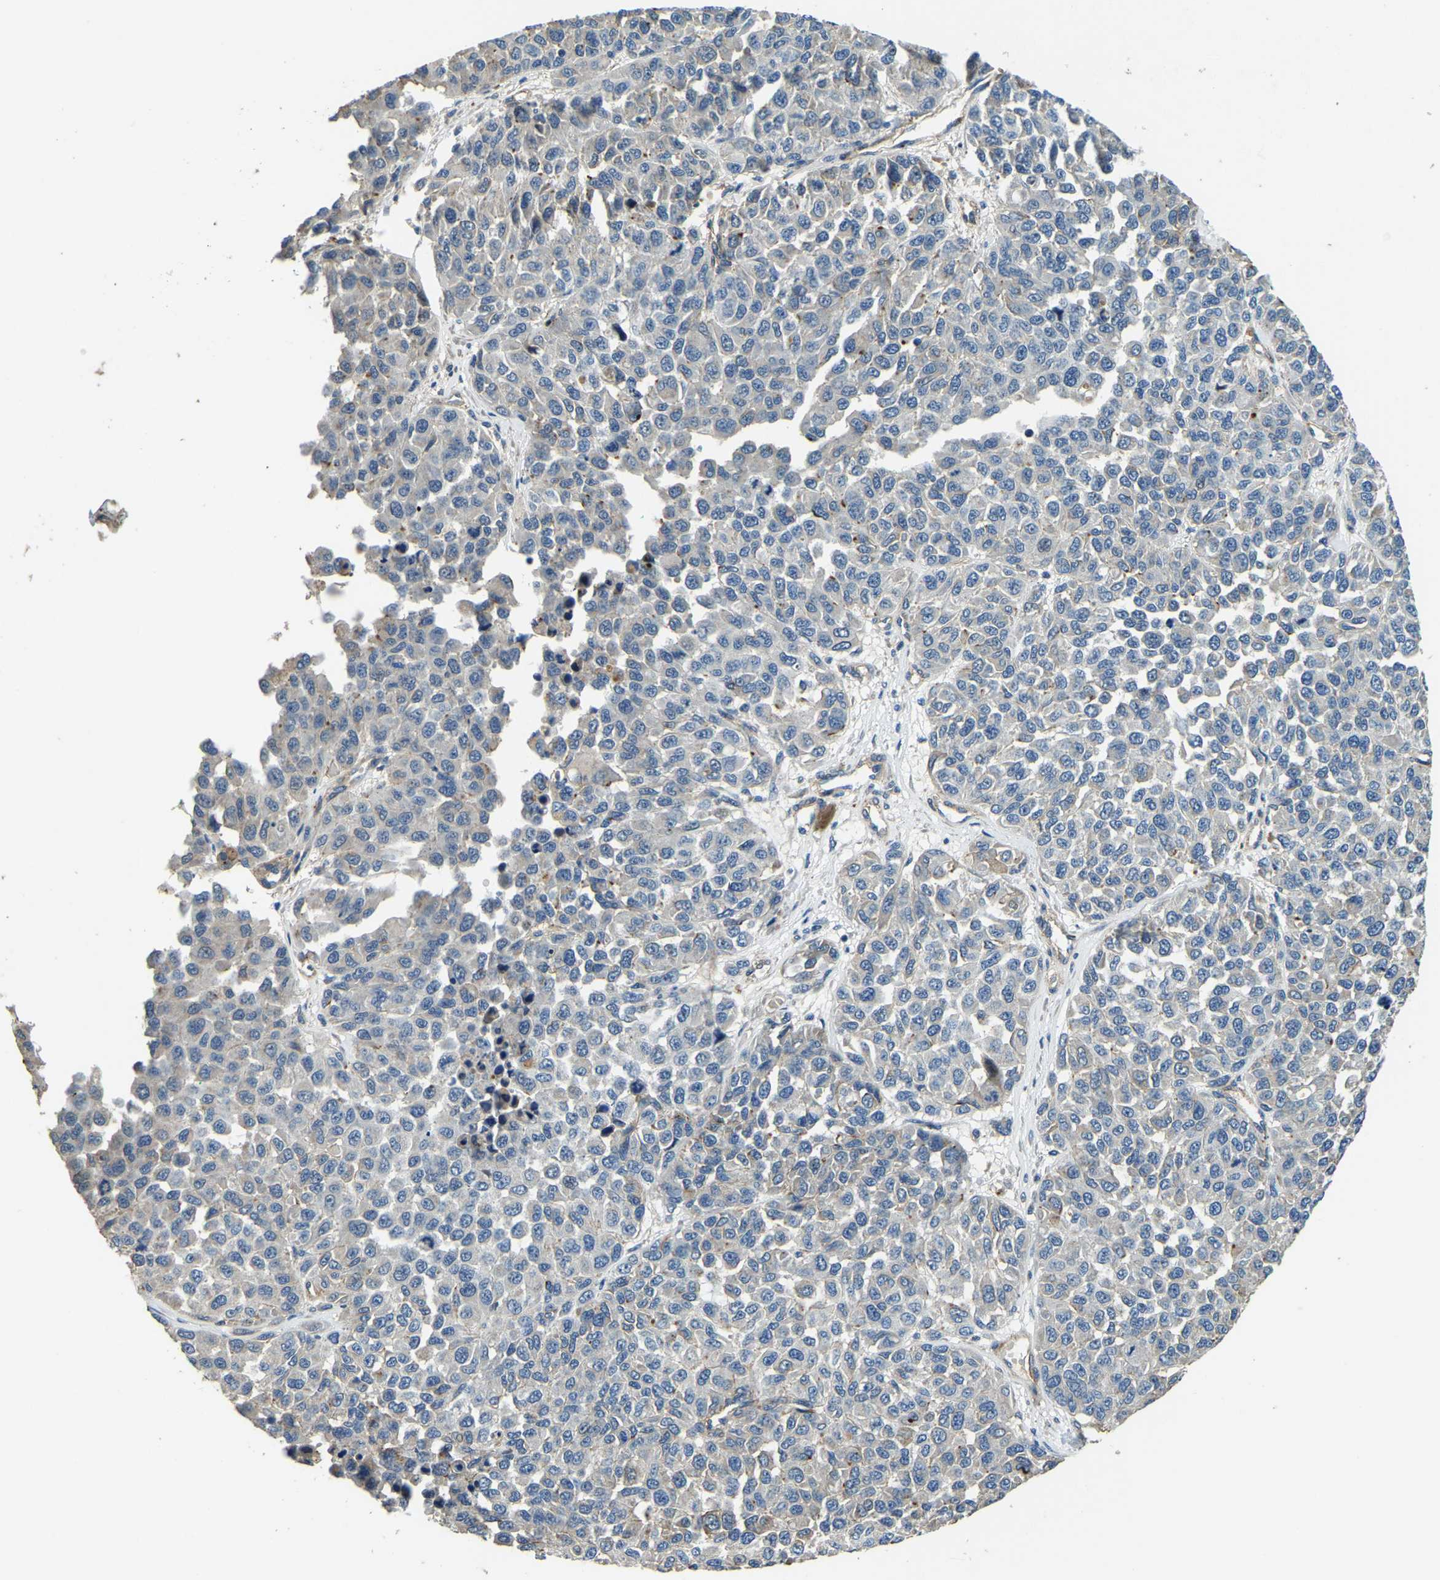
{"staining": {"intensity": "moderate", "quantity": "<25%", "location": "cytoplasmic/membranous"}, "tissue": "melanoma", "cell_type": "Tumor cells", "image_type": "cancer", "snomed": [{"axis": "morphology", "description": "Malignant melanoma, NOS"}, {"axis": "topography", "description": "Skin"}], "caption": "Human malignant melanoma stained with a protein marker demonstrates moderate staining in tumor cells.", "gene": "RNF39", "patient": {"sex": "male", "age": 62}}